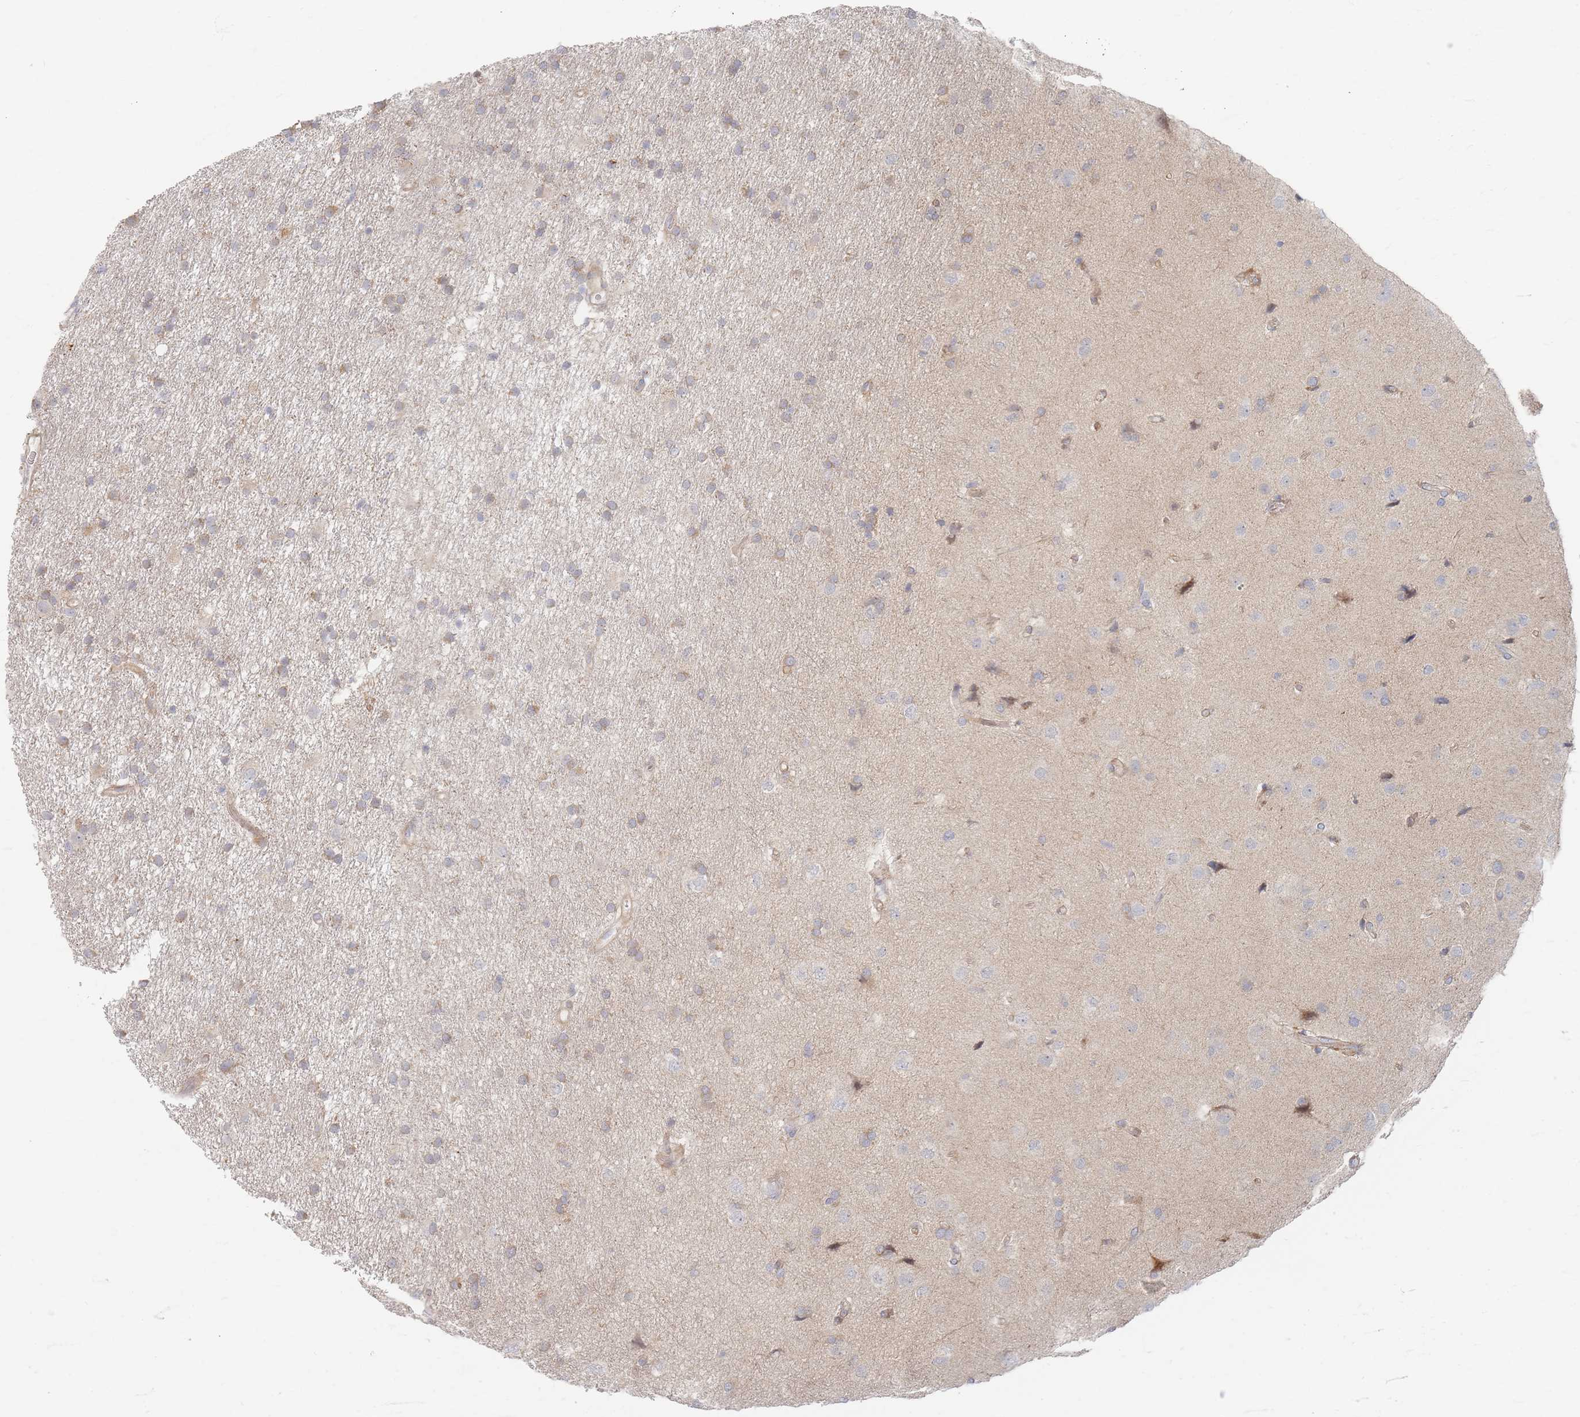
{"staining": {"intensity": "weak", "quantity": "25%-75%", "location": "cytoplasmic/membranous"}, "tissue": "glioma", "cell_type": "Tumor cells", "image_type": "cancer", "snomed": [{"axis": "morphology", "description": "Glioma, malignant, High grade"}, {"axis": "topography", "description": "Brain"}], "caption": "Human malignant glioma (high-grade) stained with a brown dye exhibits weak cytoplasmic/membranous positive positivity in about 25%-75% of tumor cells.", "gene": "ZNF852", "patient": {"sex": "male", "age": 77}}